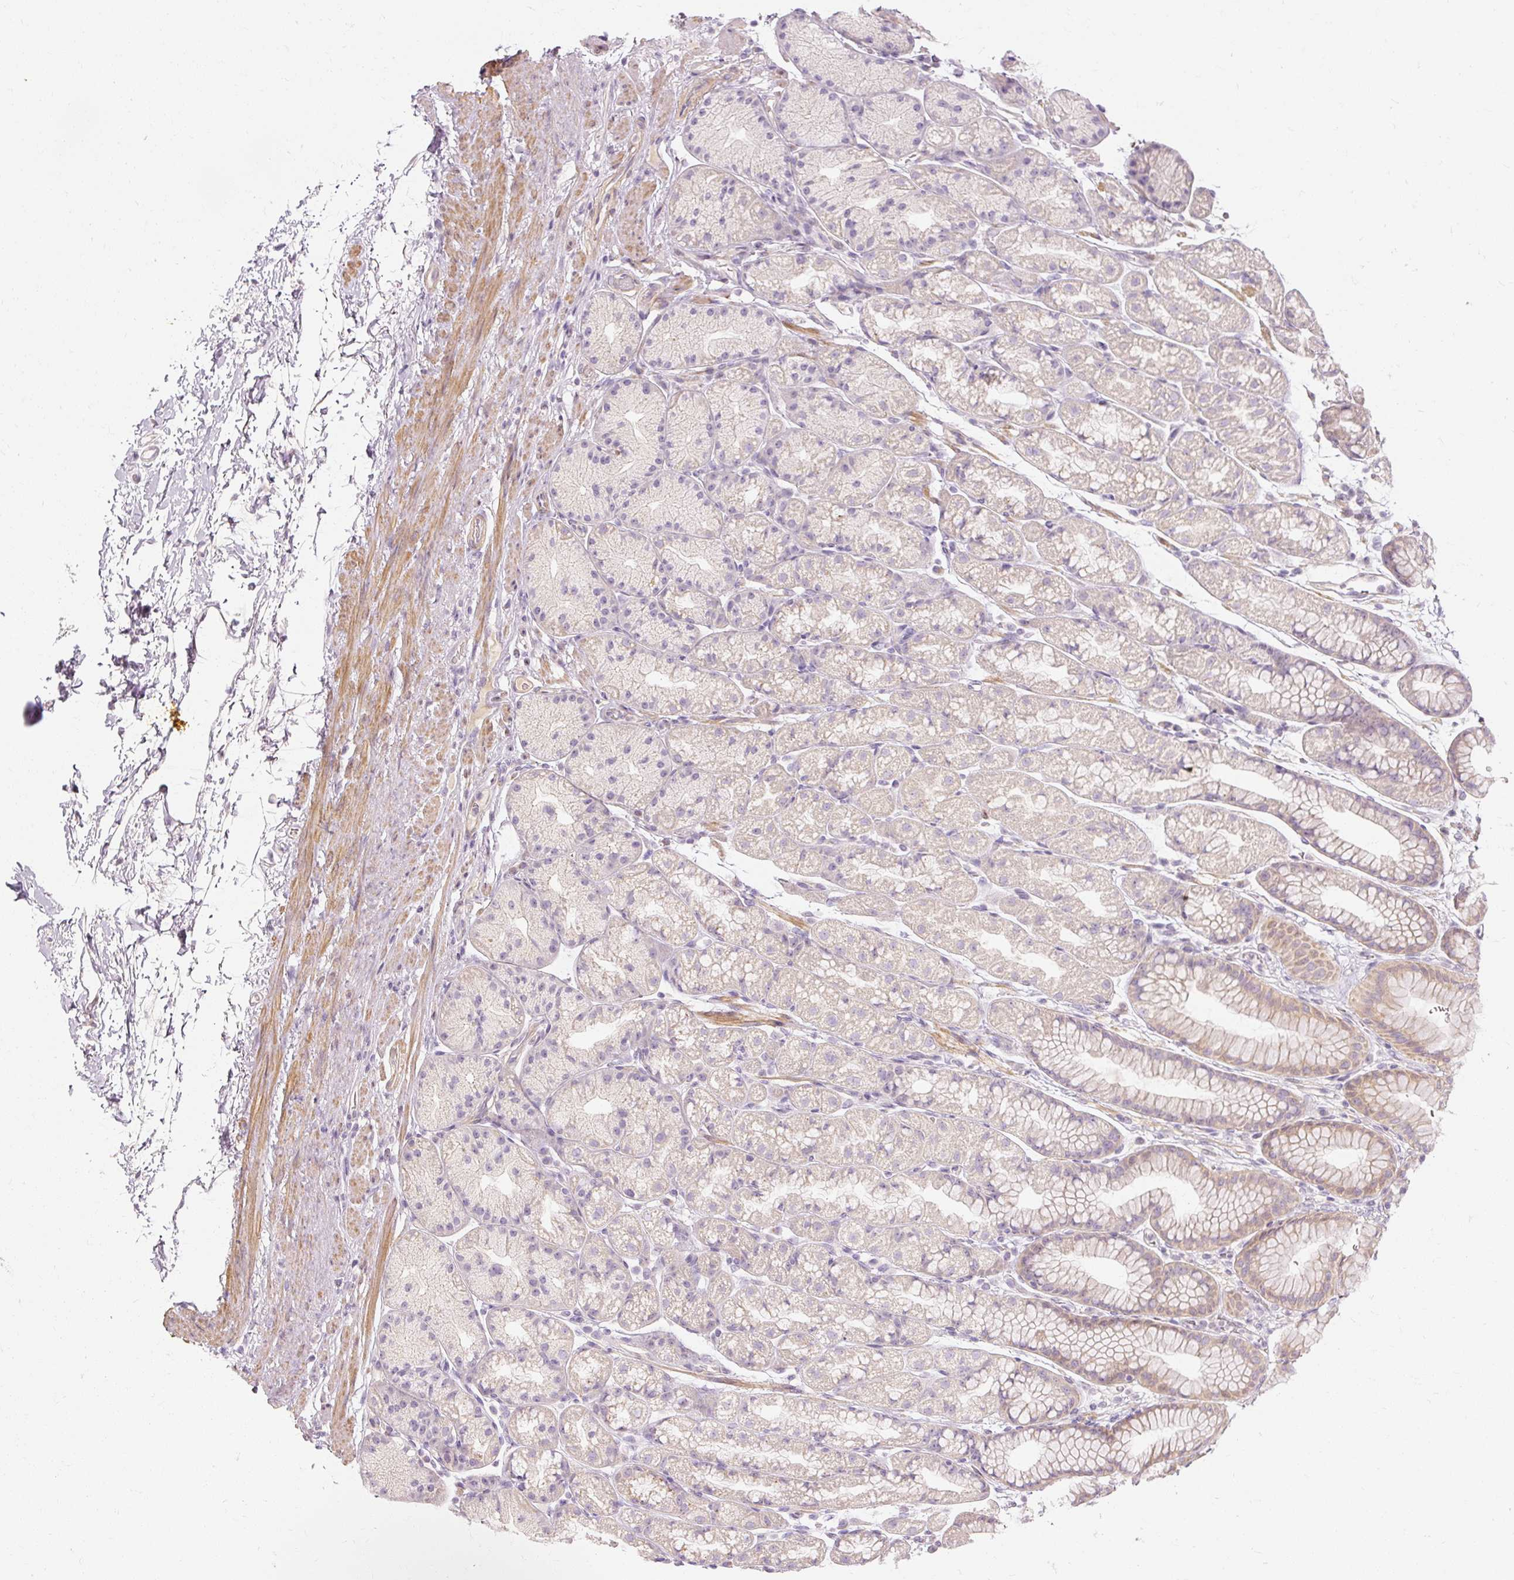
{"staining": {"intensity": "weak", "quantity": "25%-75%", "location": "cytoplasmic/membranous"}, "tissue": "stomach", "cell_type": "Glandular cells", "image_type": "normal", "snomed": [{"axis": "morphology", "description": "Normal tissue, NOS"}, {"axis": "topography", "description": "Stomach, lower"}], "caption": "DAB immunohistochemical staining of benign human stomach shows weak cytoplasmic/membranous protein expression in about 25%-75% of glandular cells. Nuclei are stained in blue.", "gene": "CAPN3", "patient": {"sex": "male", "age": 67}}